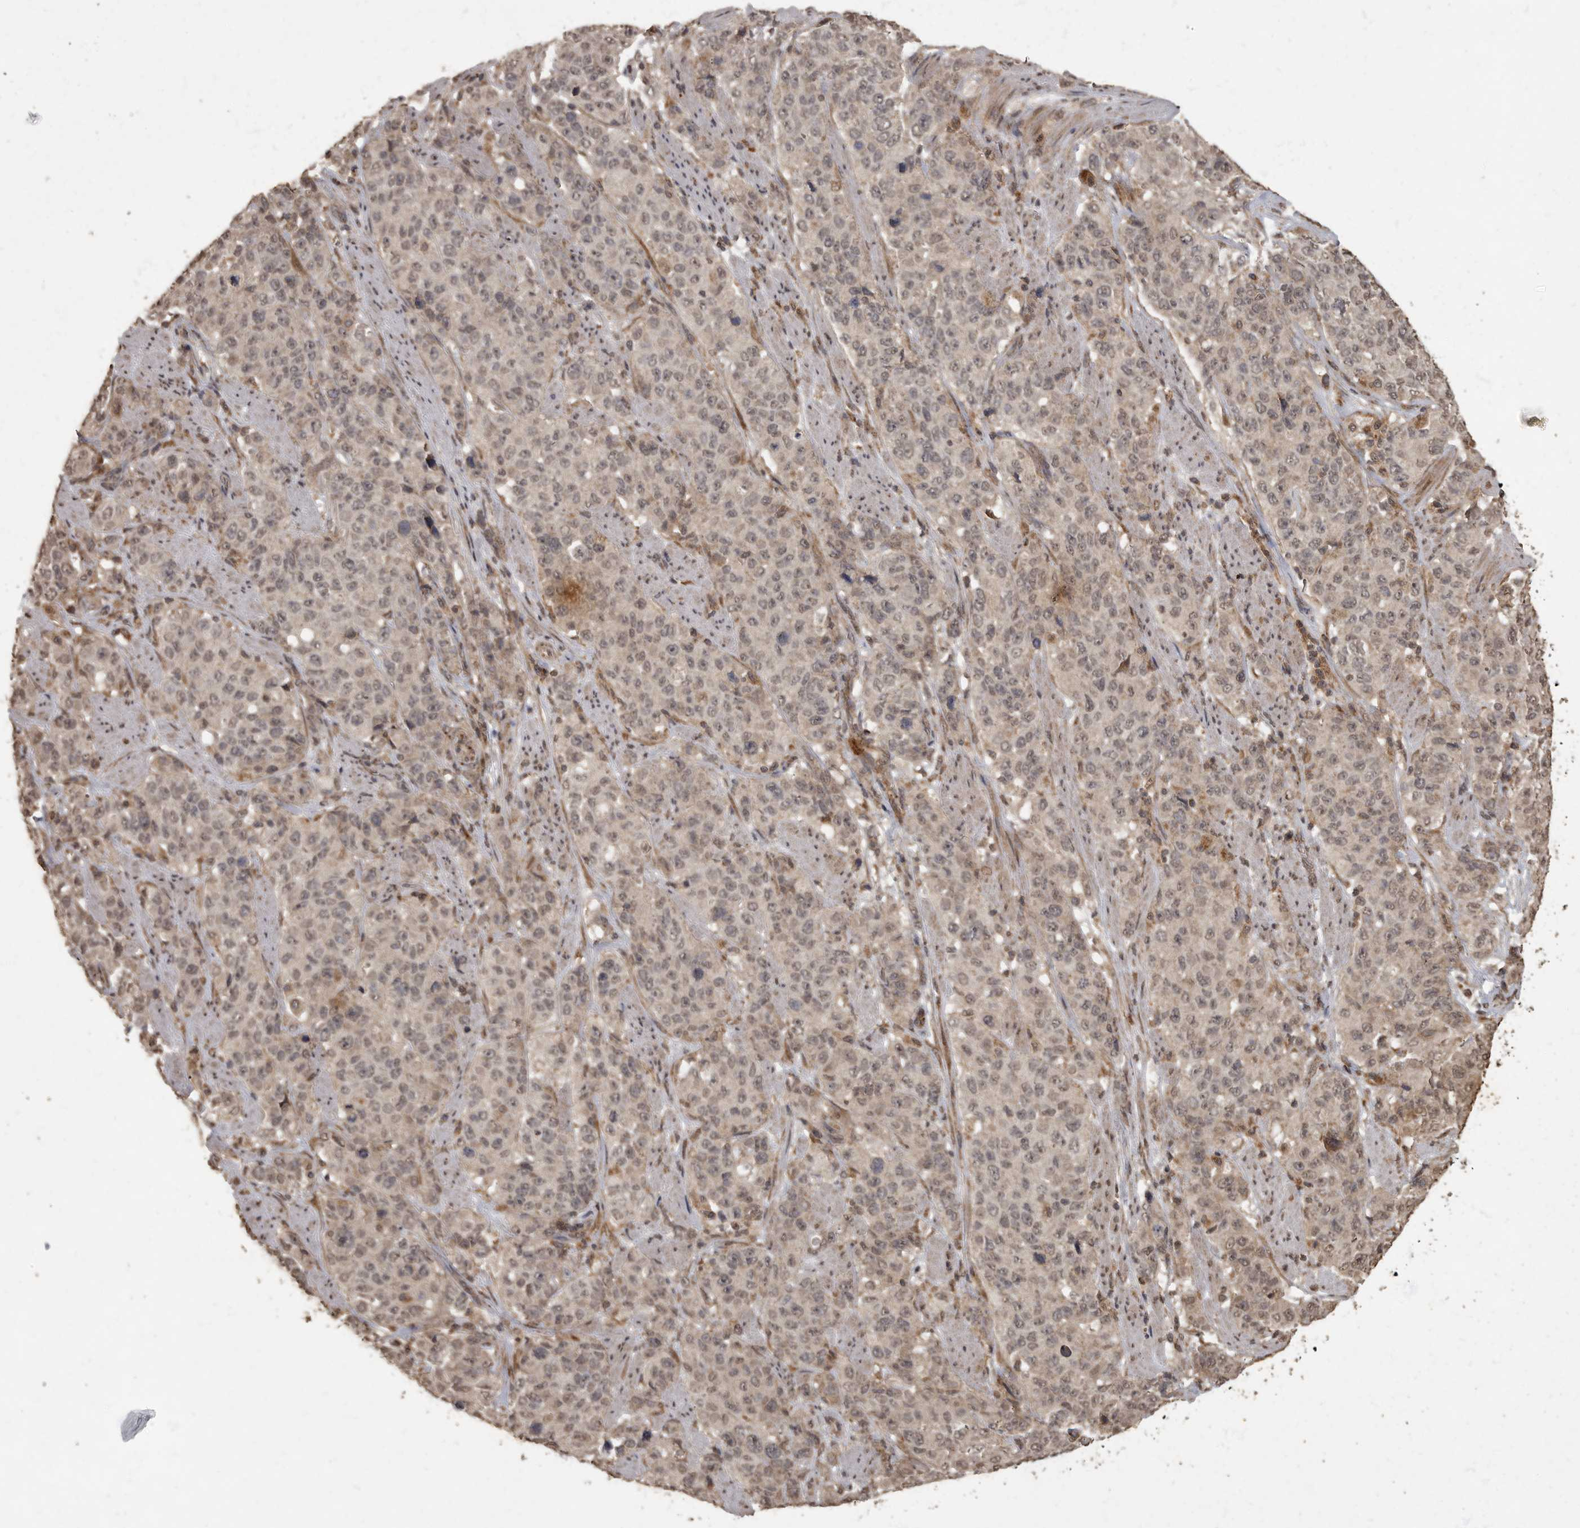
{"staining": {"intensity": "negative", "quantity": "none", "location": "none"}, "tissue": "stomach cancer", "cell_type": "Tumor cells", "image_type": "cancer", "snomed": [{"axis": "morphology", "description": "Adenocarcinoma, NOS"}, {"axis": "topography", "description": "Stomach"}], "caption": "The IHC photomicrograph has no significant positivity in tumor cells of stomach cancer (adenocarcinoma) tissue.", "gene": "MAFG", "patient": {"sex": "male", "age": 48}}